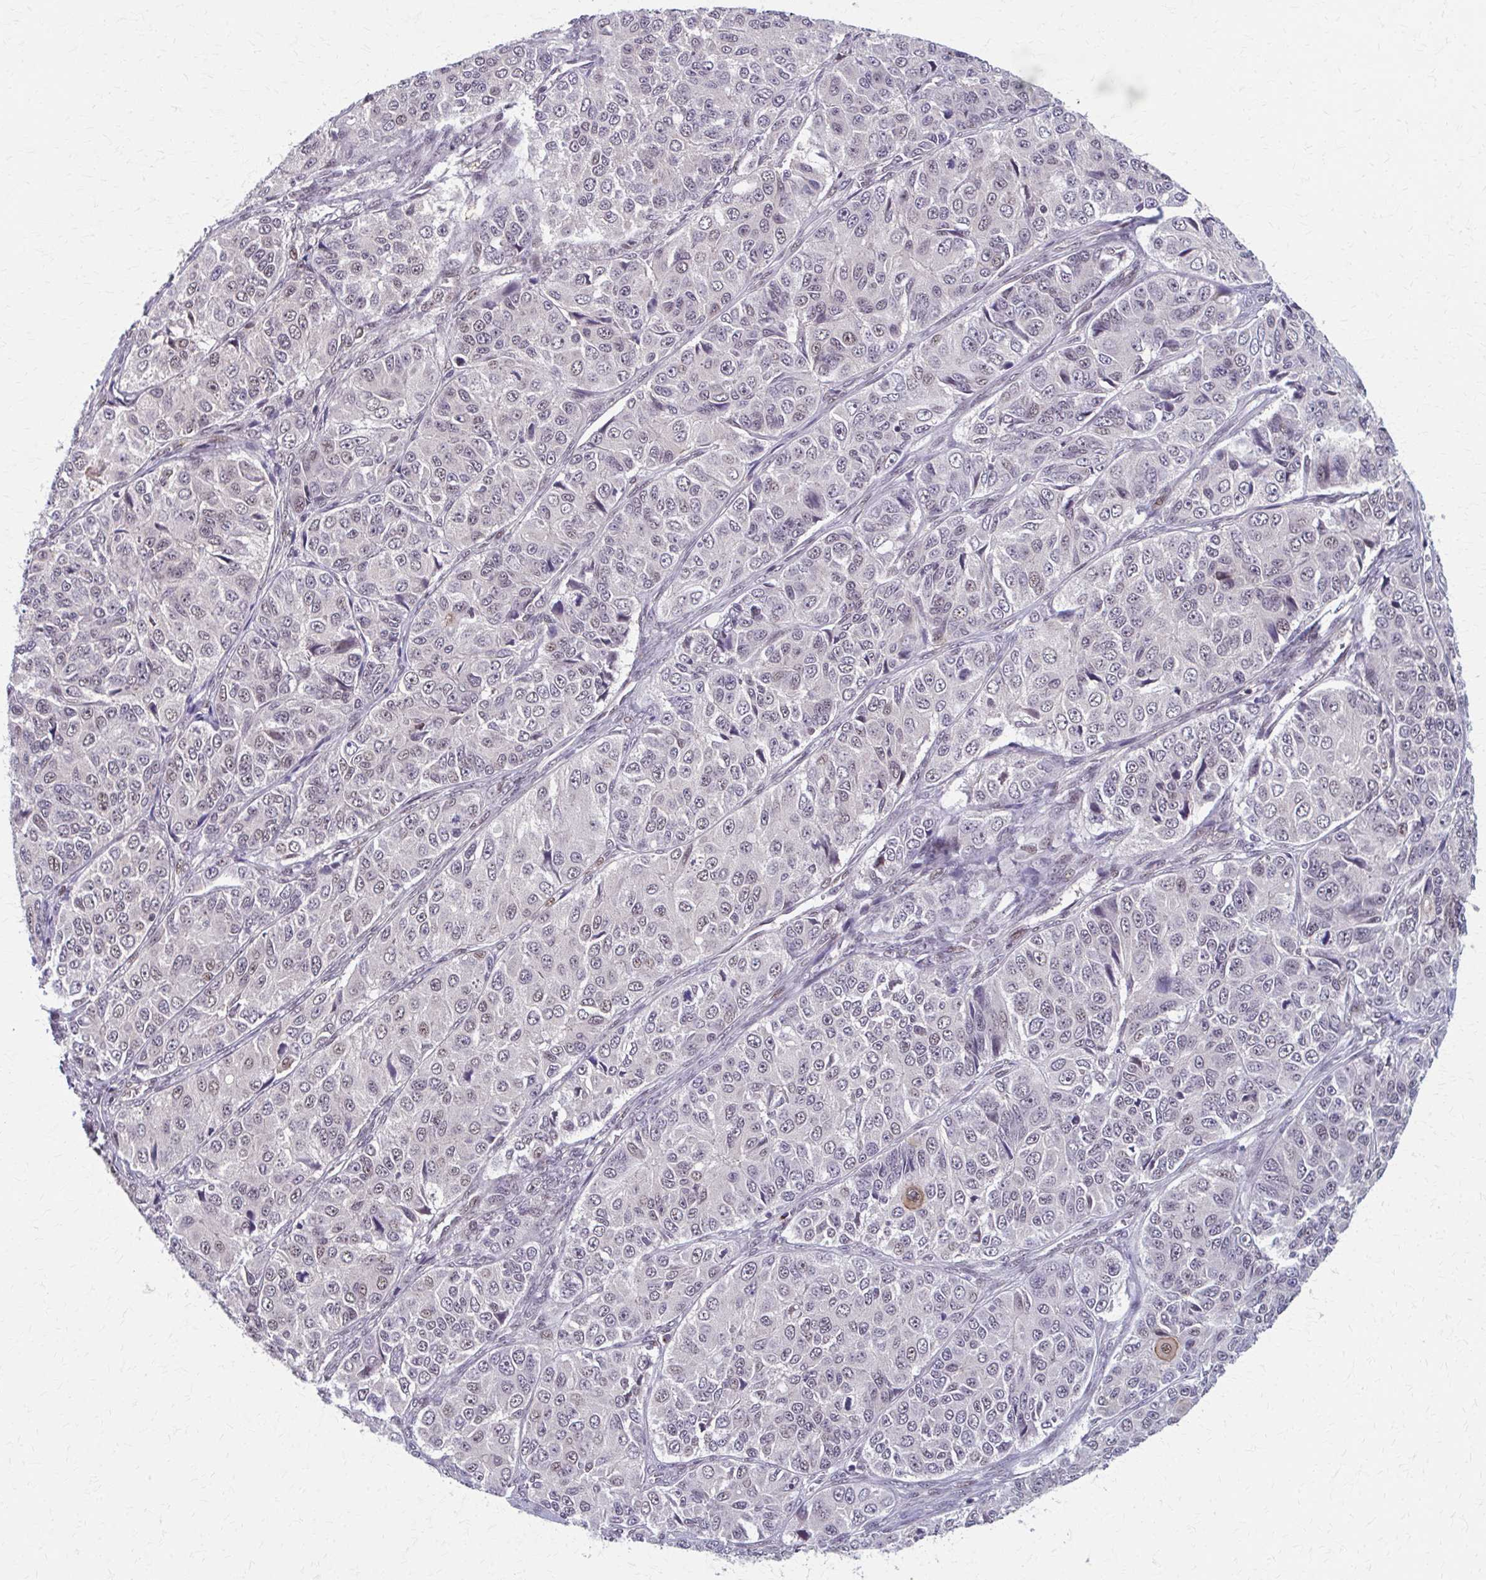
{"staining": {"intensity": "weak", "quantity": "<25%", "location": "nuclear"}, "tissue": "ovarian cancer", "cell_type": "Tumor cells", "image_type": "cancer", "snomed": [{"axis": "morphology", "description": "Carcinoma, endometroid"}, {"axis": "topography", "description": "Ovary"}], "caption": "Histopathology image shows no significant protein staining in tumor cells of ovarian cancer (endometroid carcinoma).", "gene": "SETBP1", "patient": {"sex": "female", "age": 51}}